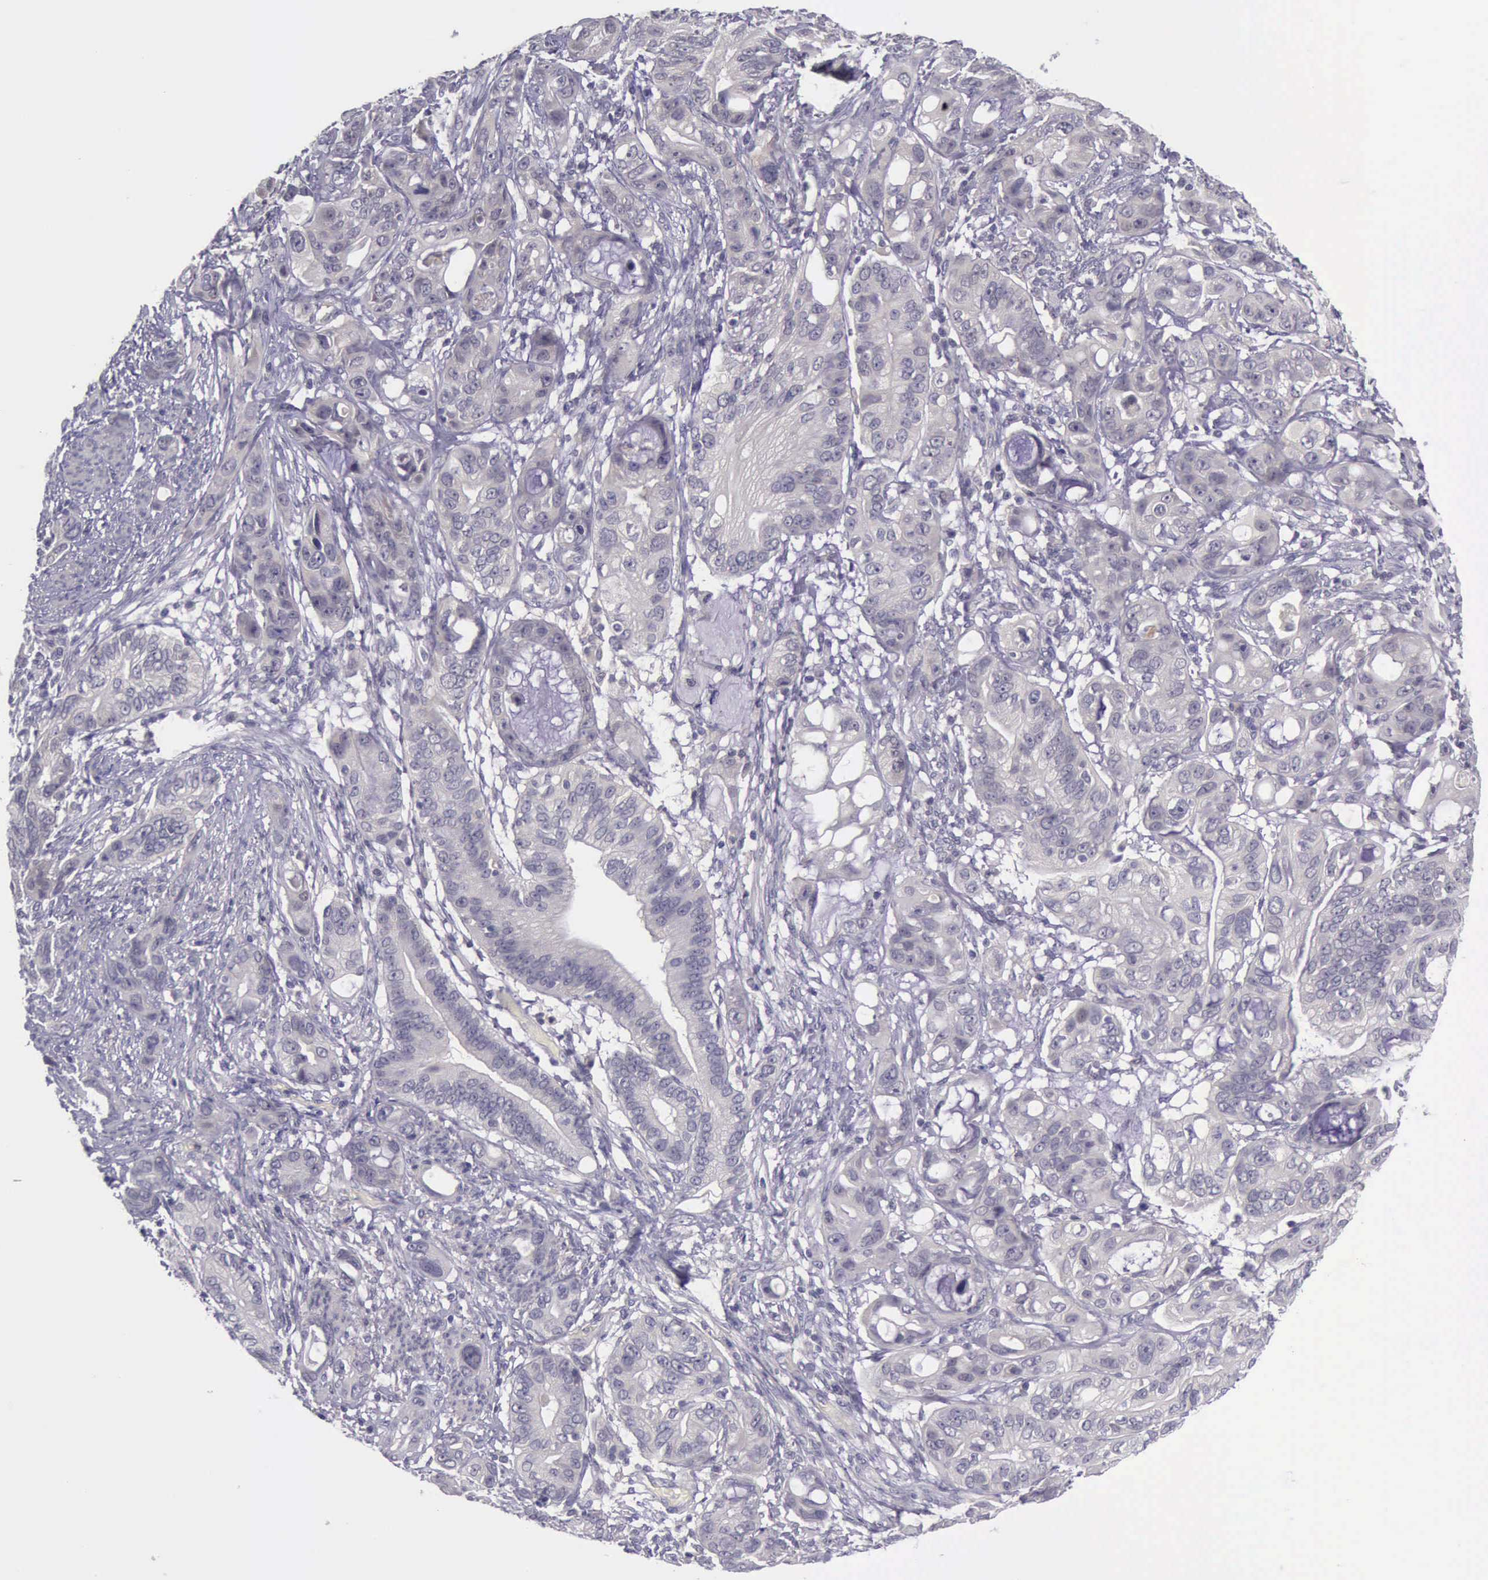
{"staining": {"intensity": "negative", "quantity": "none", "location": "none"}, "tissue": "stomach cancer", "cell_type": "Tumor cells", "image_type": "cancer", "snomed": [{"axis": "morphology", "description": "Adenocarcinoma, NOS"}, {"axis": "topography", "description": "Stomach, upper"}], "caption": "IHC of human adenocarcinoma (stomach) shows no staining in tumor cells. Brightfield microscopy of IHC stained with DAB (3,3'-diaminobenzidine) (brown) and hematoxylin (blue), captured at high magnification.", "gene": "ARNT2", "patient": {"sex": "male", "age": 47}}